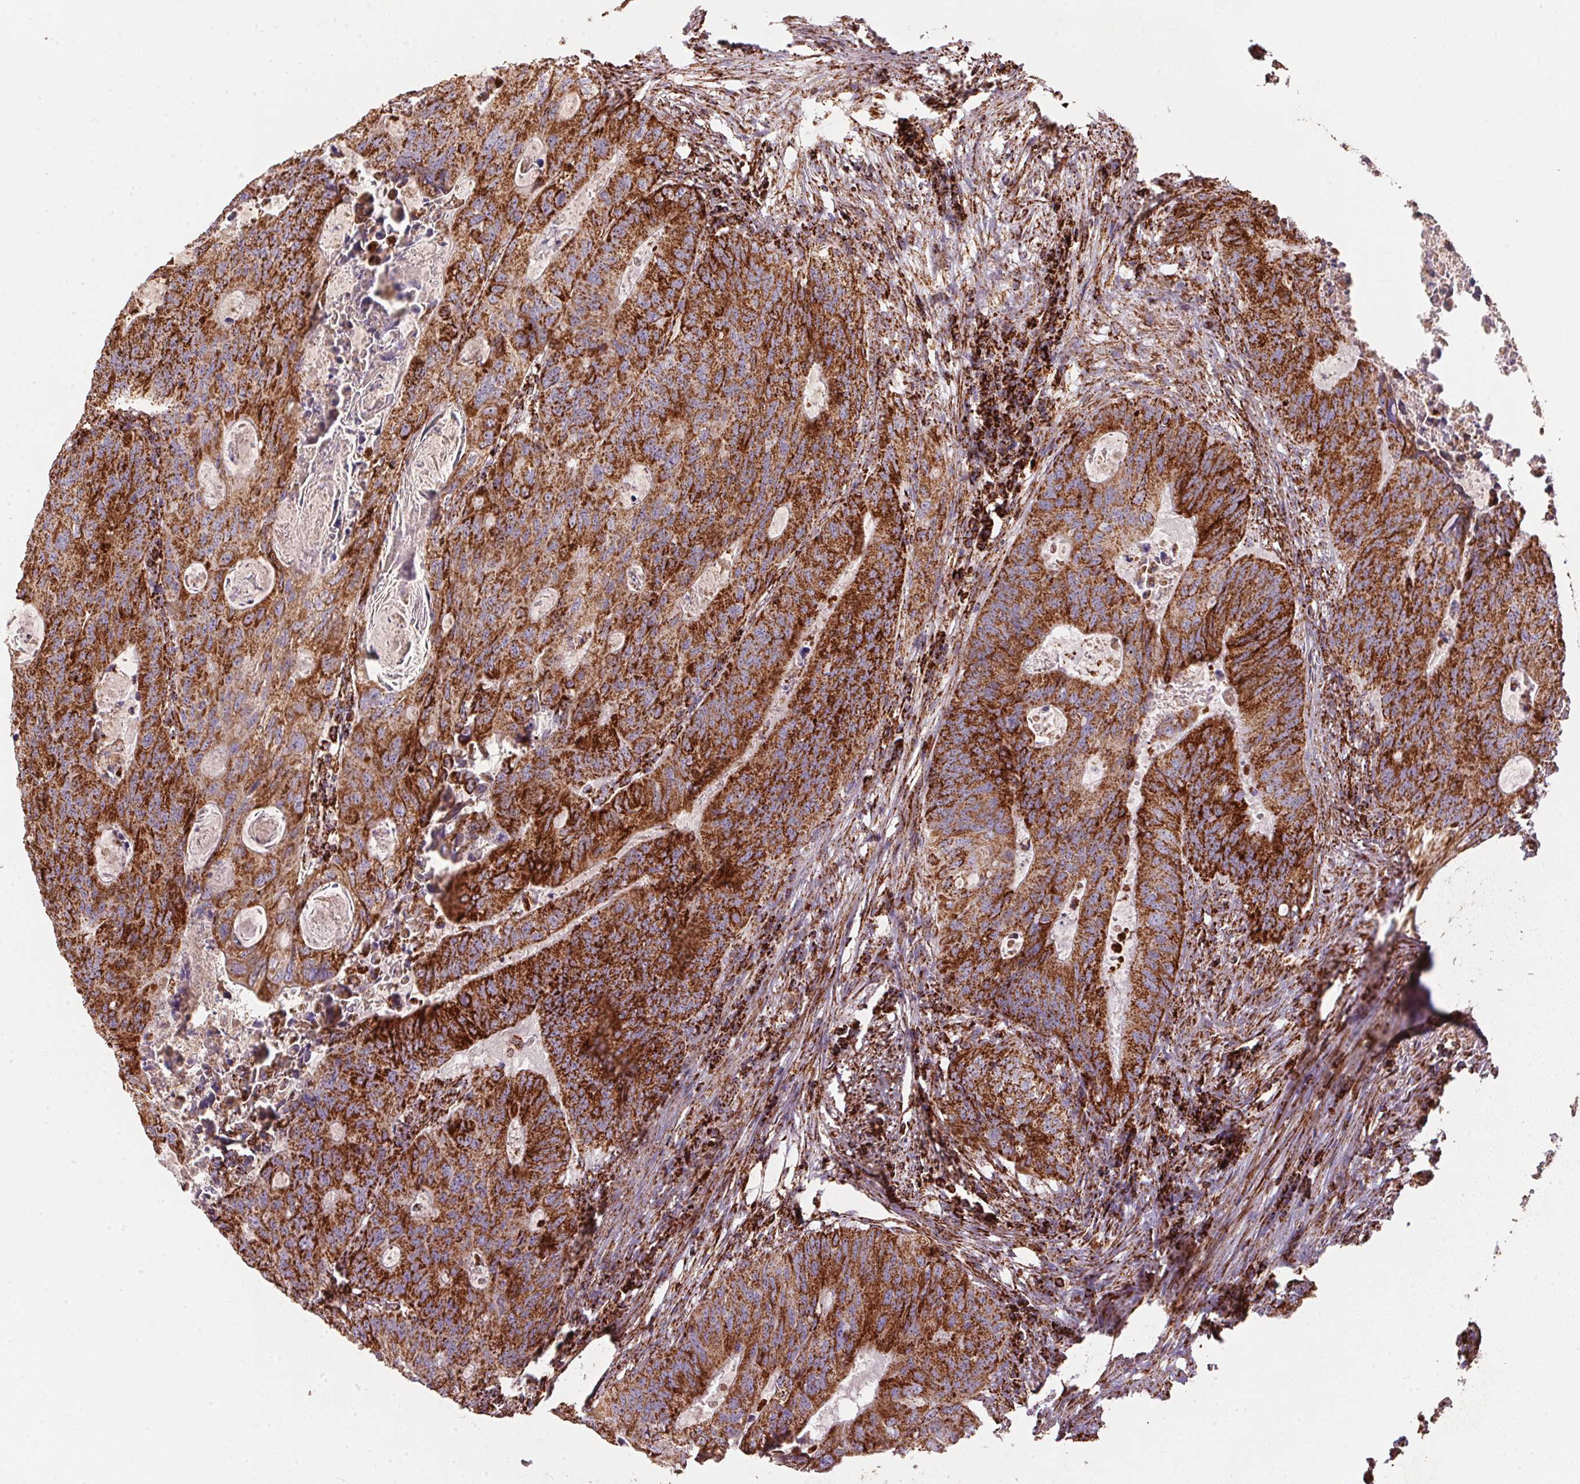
{"staining": {"intensity": "strong", "quantity": ">75%", "location": "cytoplasmic/membranous"}, "tissue": "colorectal cancer", "cell_type": "Tumor cells", "image_type": "cancer", "snomed": [{"axis": "morphology", "description": "Adenocarcinoma, NOS"}, {"axis": "topography", "description": "Colon"}], "caption": "Immunohistochemistry (IHC) photomicrograph of neoplastic tissue: human colorectal adenocarcinoma stained using IHC shows high levels of strong protein expression localized specifically in the cytoplasmic/membranous of tumor cells, appearing as a cytoplasmic/membranous brown color.", "gene": "NDUFS2", "patient": {"sex": "male", "age": 67}}